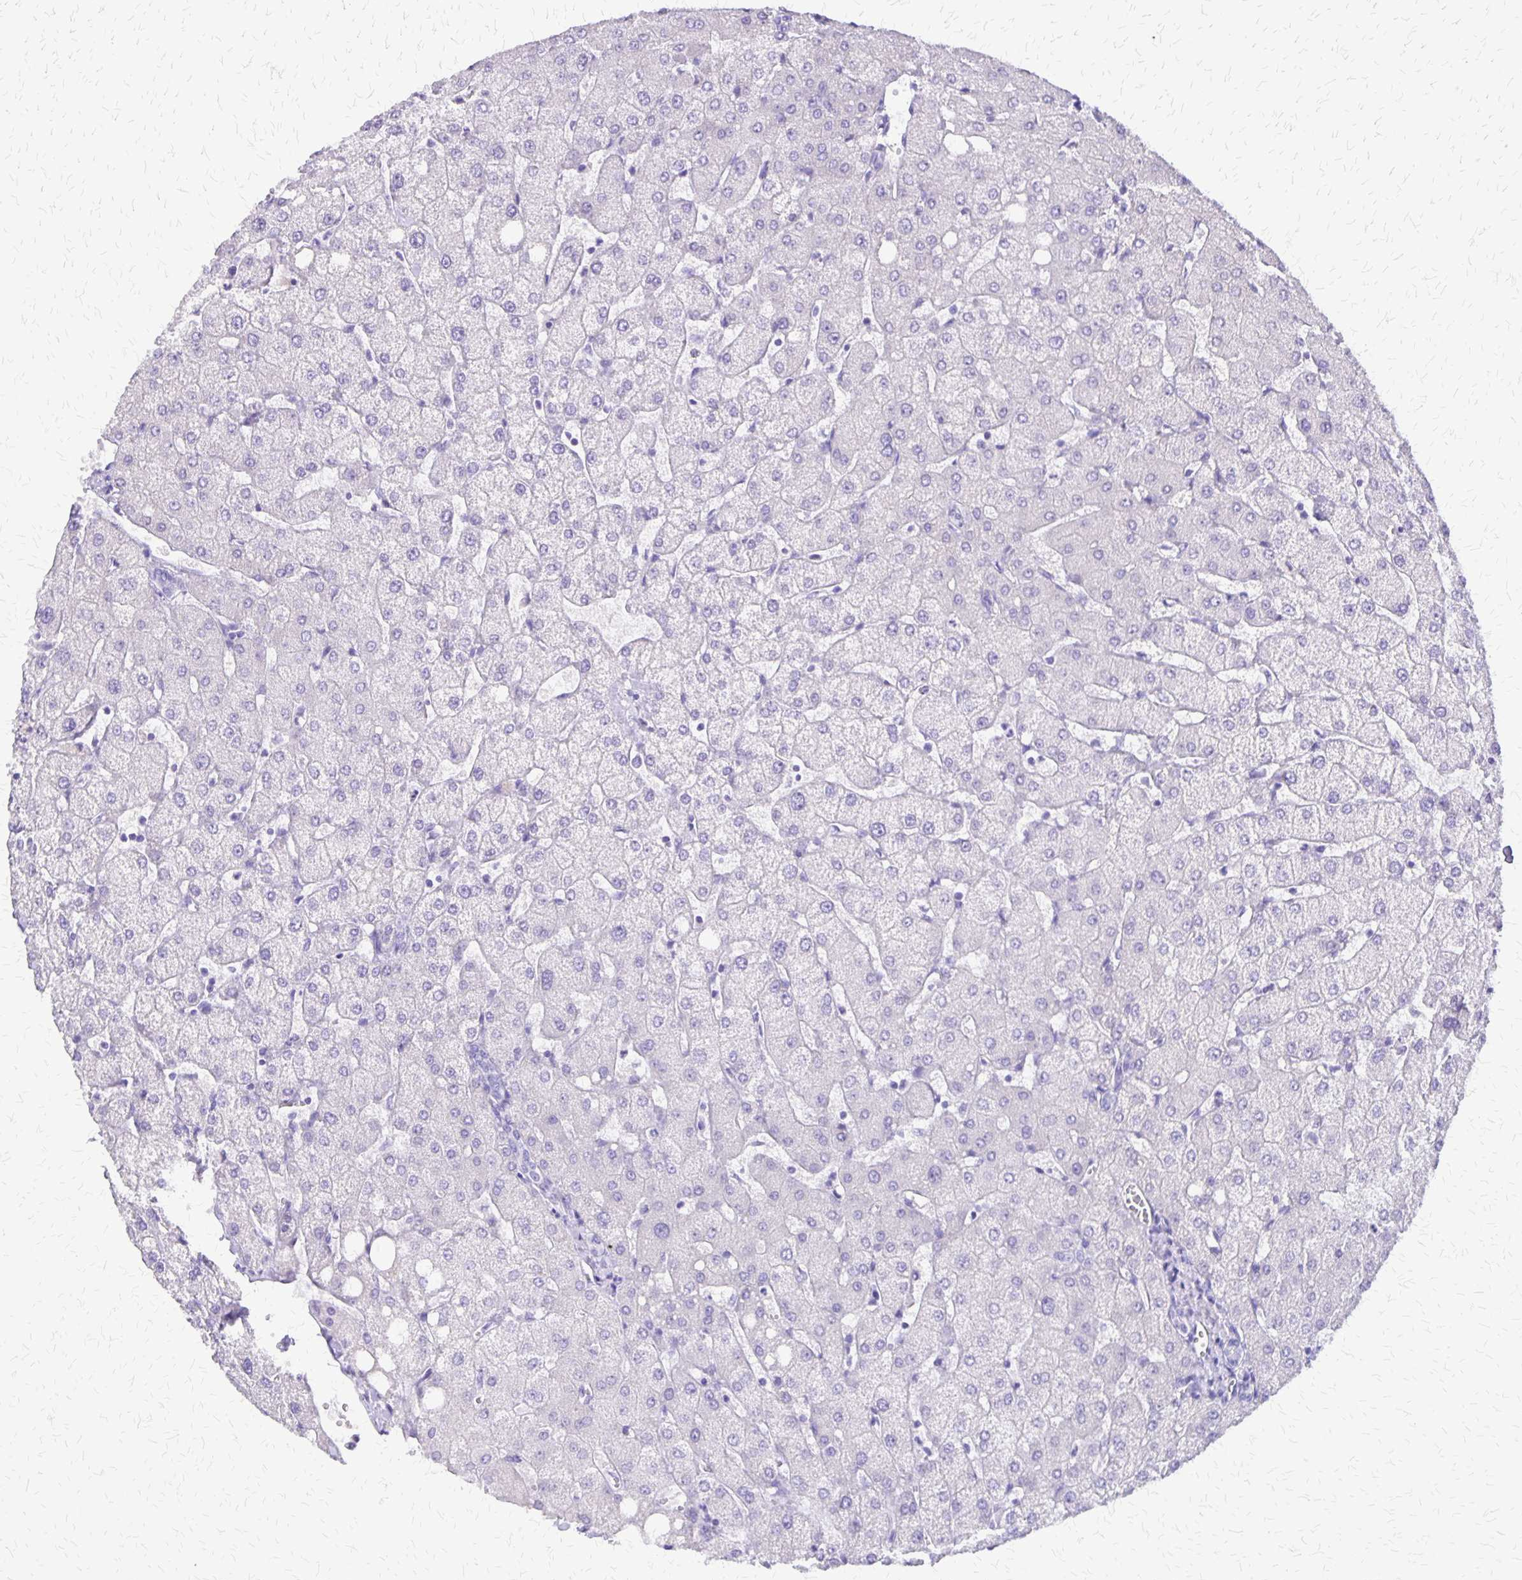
{"staining": {"intensity": "negative", "quantity": "none", "location": "none"}, "tissue": "liver", "cell_type": "Cholangiocytes", "image_type": "normal", "snomed": [{"axis": "morphology", "description": "Normal tissue, NOS"}, {"axis": "topography", "description": "Liver"}], "caption": "DAB (3,3'-diaminobenzidine) immunohistochemical staining of unremarkable human liver exhibits no significant expression in cholangiocytes. (DAB IHC with hematoxylin counter stain).", "gene": "SLC13A2", "patient": {"sex": "female", "age": 54}}